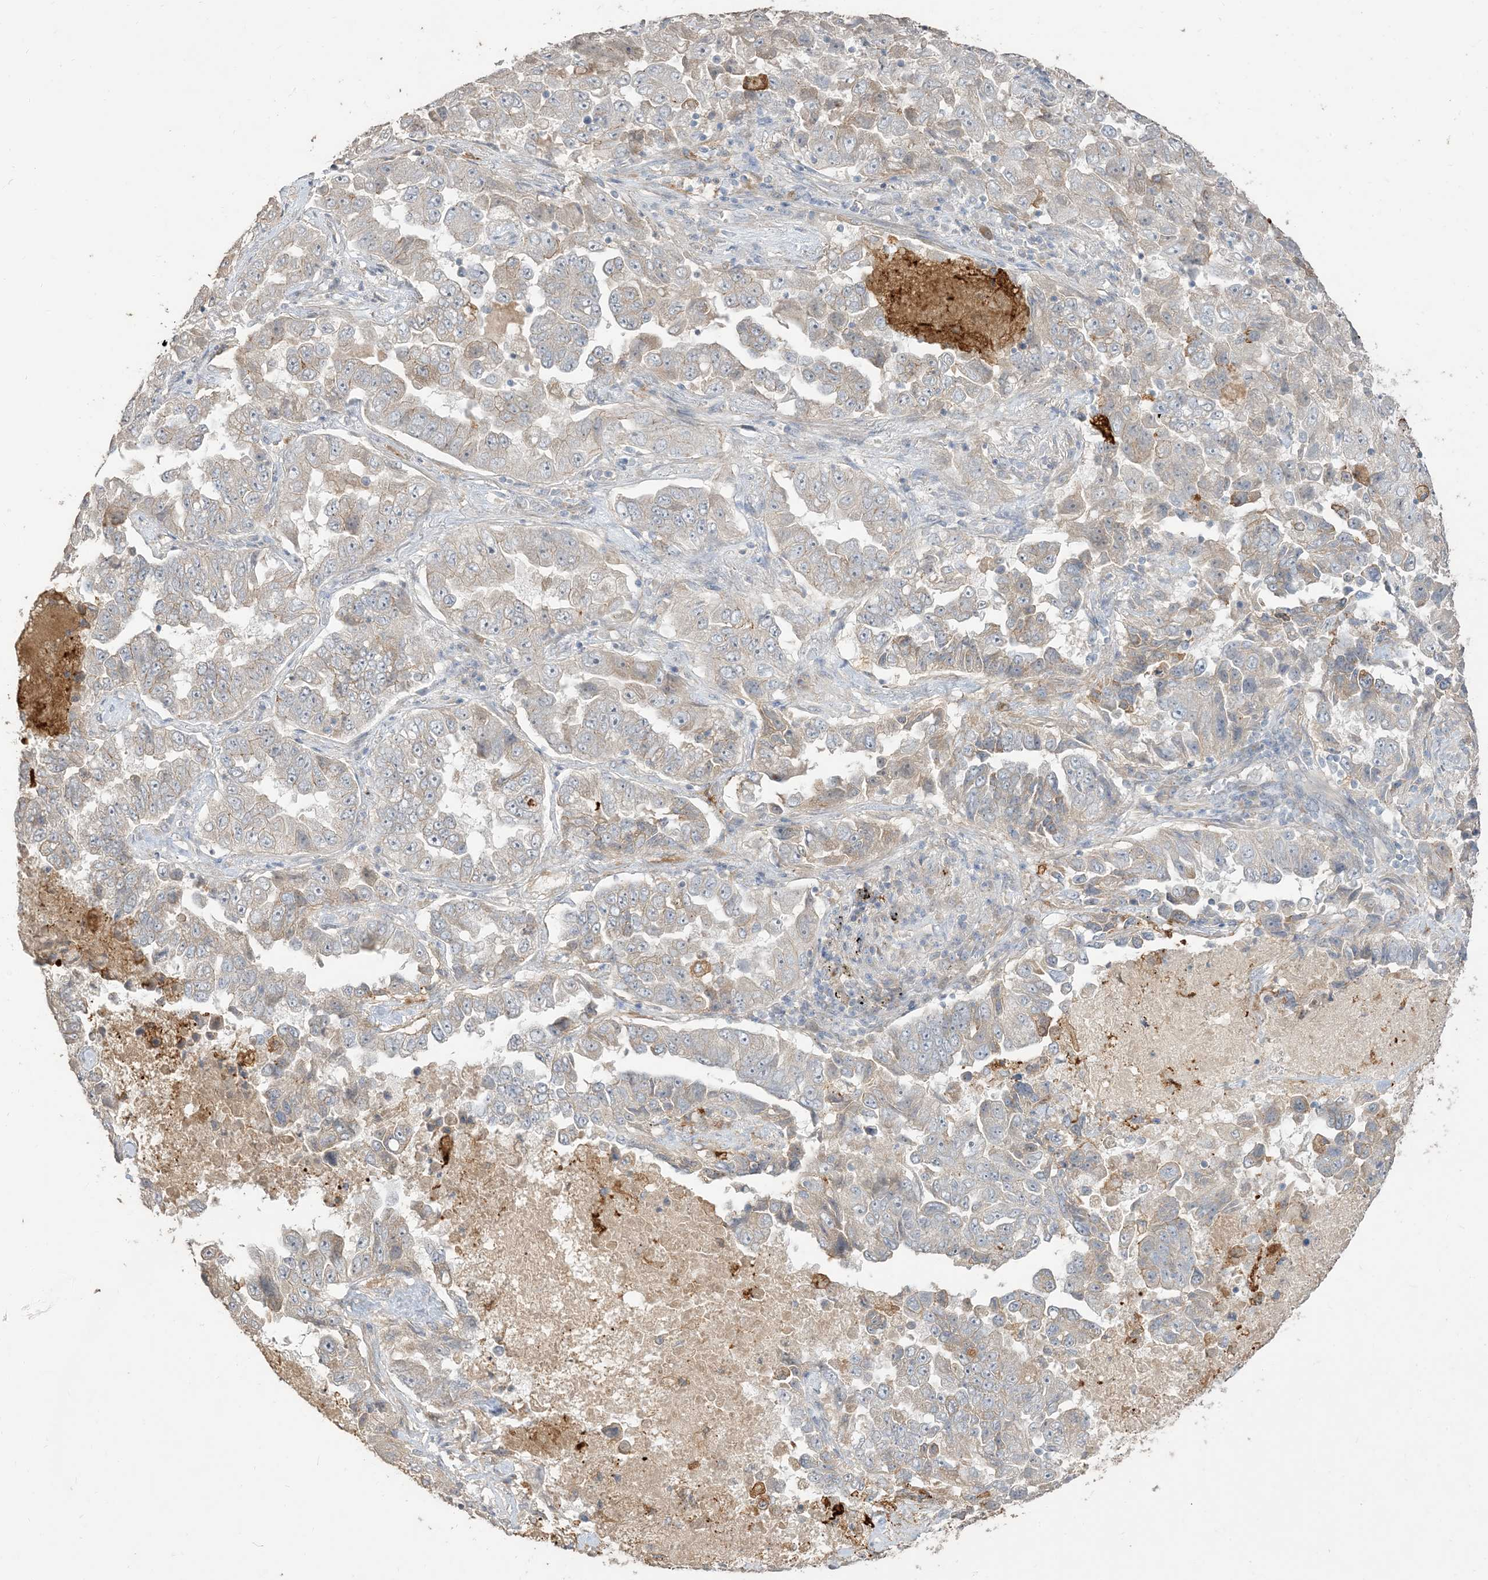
{"staining": {"intensity": "weak", "quantity": "<25%", "location": "cytoplasmic/membranous"}, "tissue": "lung cancer", "cell_type": "Tumor cells", "image_type": "cancer", "snomed": [{"axis": "morphology", "description": "Adenocarcinoma, NOS"}, {"axis": "topography", "description": "Lung"}], "caption": "High power microscopy photomicrograph of an immunohistochemistry micrograph of lung cancer, revealing no significant expression in tumor cells. The staining was performed using DAB (3,3'-diaminobenzidine) to visualize the protein expression in brown, while the nuclei were stained in blue with hematoxylin (Magnification: 20x).", "gene": "RNF175", "patient": {"sex": "female", "age": 51}}